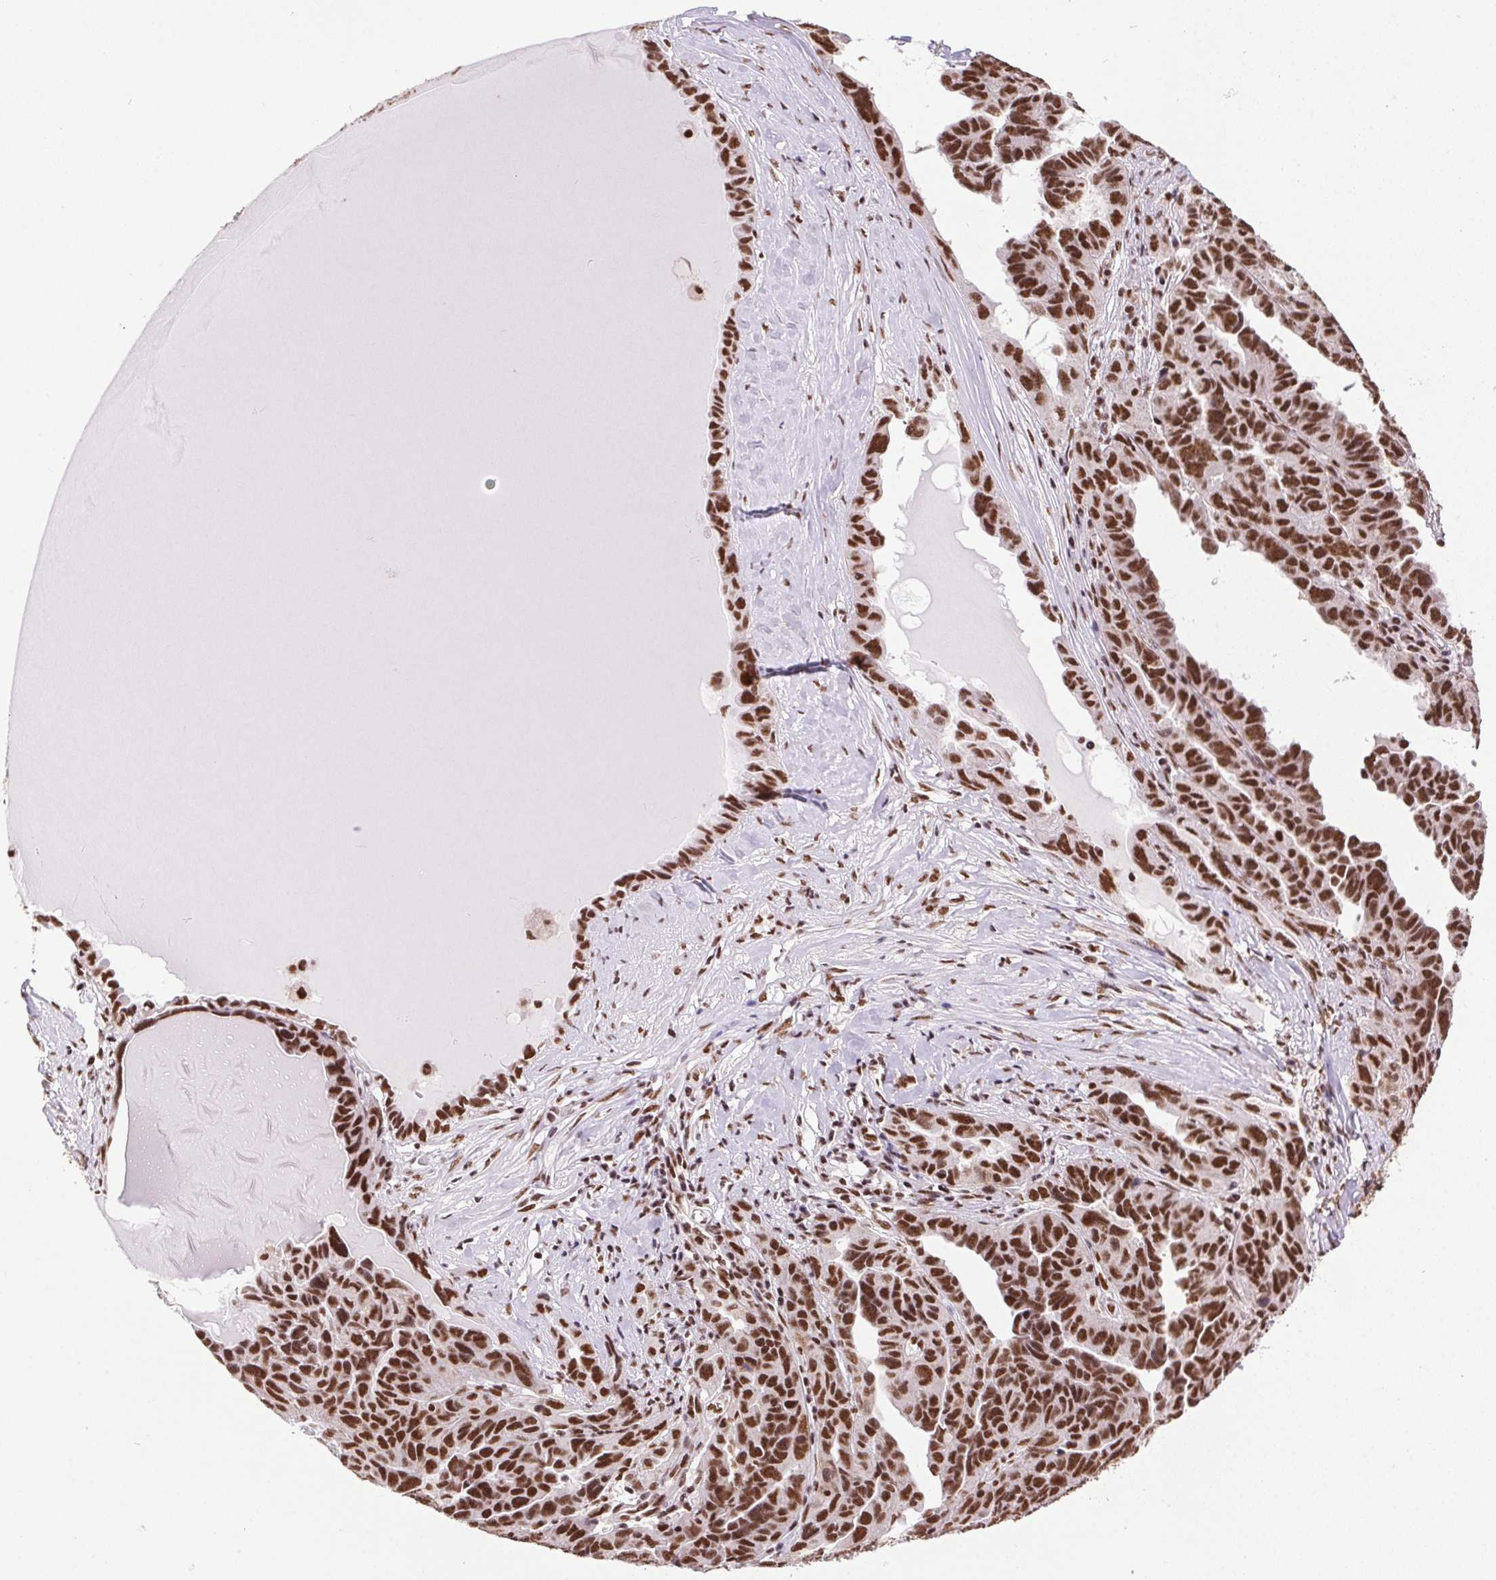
{"staining": {"intensity": "moderate", "quantity": ">75%", "location": "nuclear"}, "tissue": "ovarian cancer", "cell_type": "Tumor cells", "image_type": "cancer", "snomed": [{"axis": "morphology", "description": "Cystadenocarcinoma, serous, NOS"}, {"axis": "topography", "description": "Ovary"}], "caption": "Moderate nuclear protein positivity is appreciated in about >75% of tumor cells in serous cystadenocarcinoma (ovarian).", "gene": "ZNF207", "patient": {"sex": "female", "age": 64}}